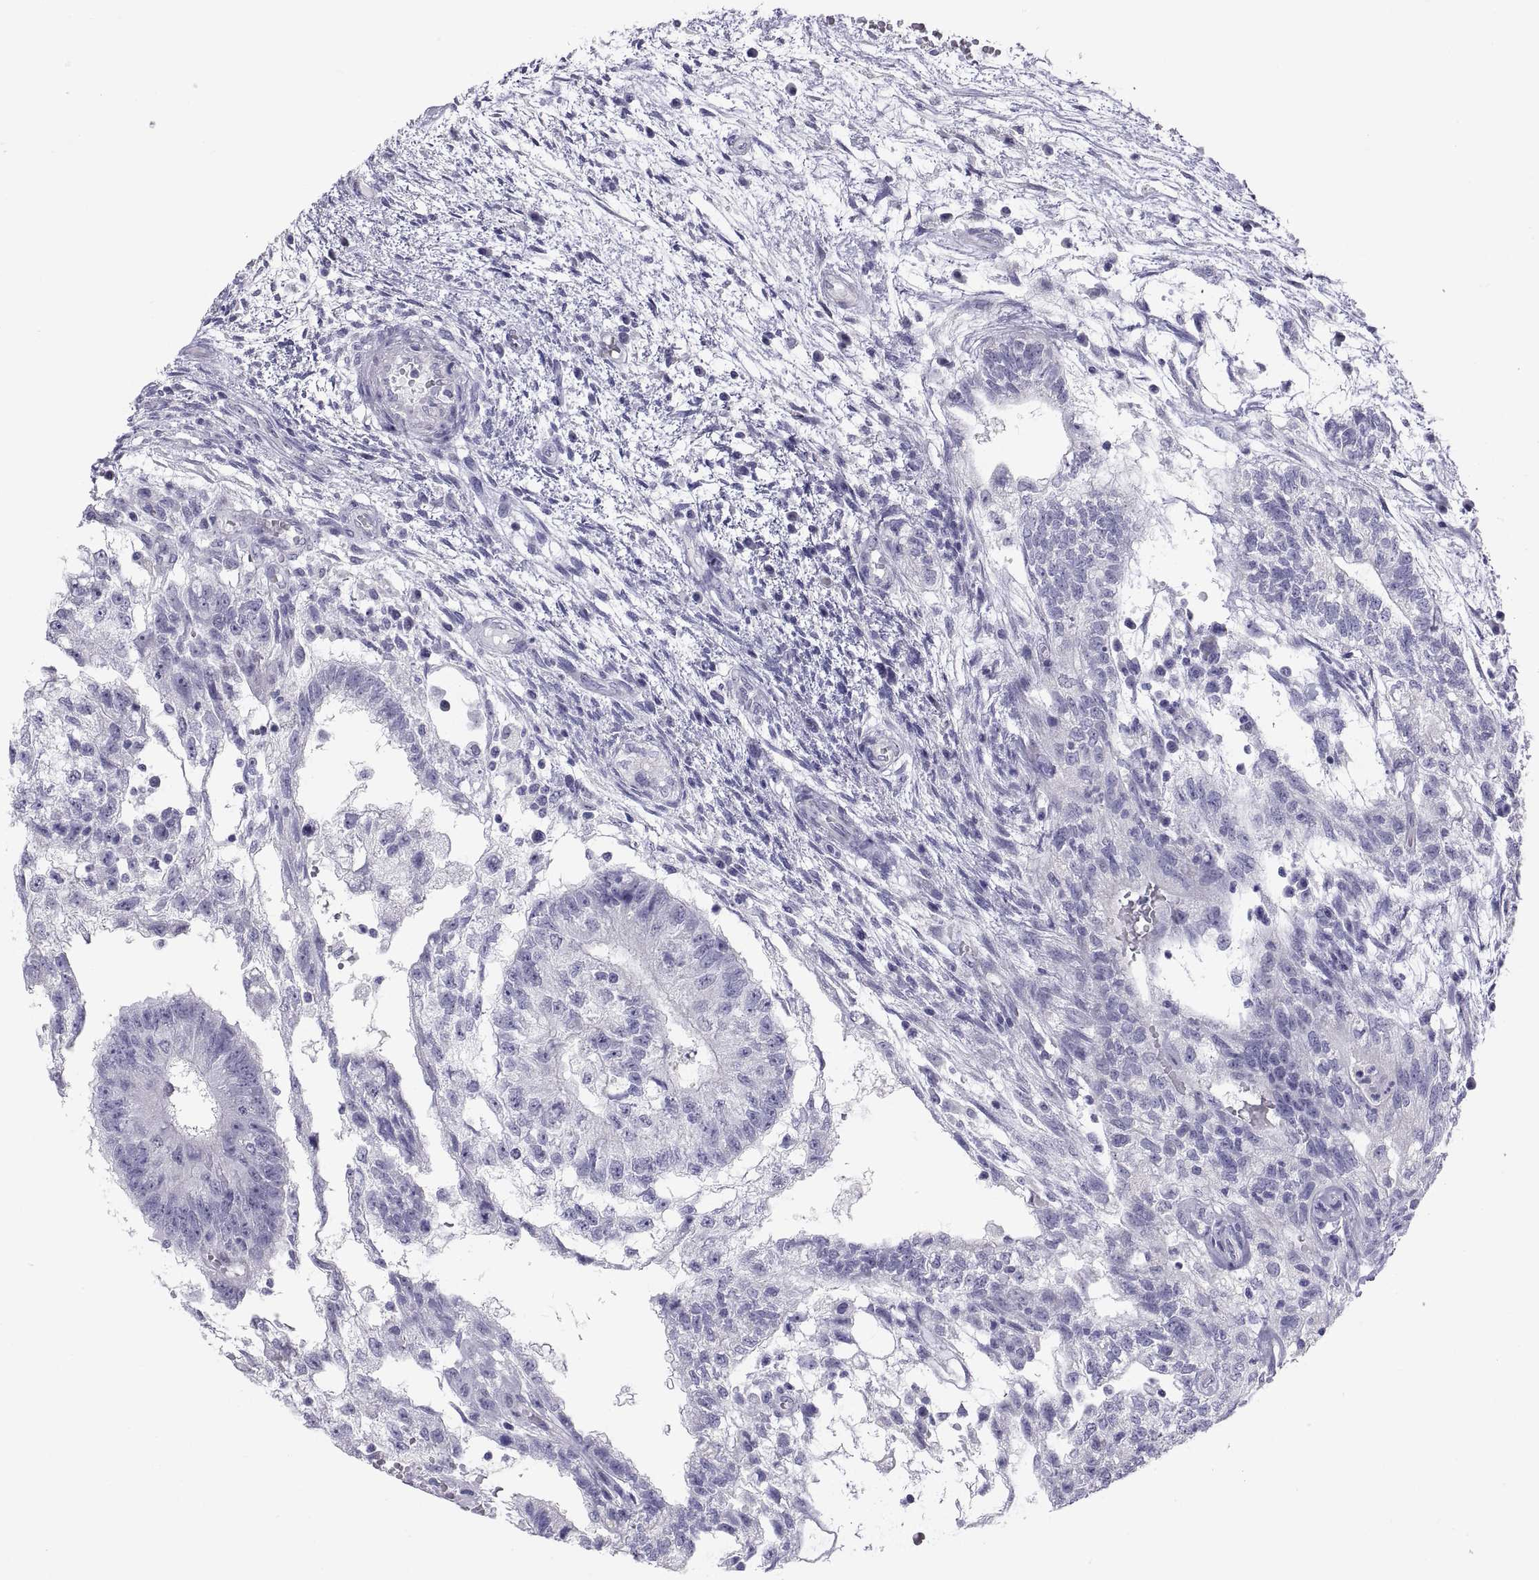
{"staining": {"intensity": "negative", "quantity": "none", "location": "none"}, "tissue": "testis cancer", "cell_type": "Tumor cells", "image_type": "cancer", "snomed": [{"axis": "morphology", "description": "Normal tissue, NOS"}, {"axis": "morphology", "description": "Carcinoma, Embryonal, NOS"}, {"axis": "topography", "description": "Testis"}, {"axis": "topography", "description": "Epididymis"}], "caption": "High power microscopy image of an immunohistochemistry image of testis cancer (embryonal carcinoma), revealing no significant positivity in tumor cells.", "gene": "FAM170A", "patient": {"sex": "male", "age": 32}}